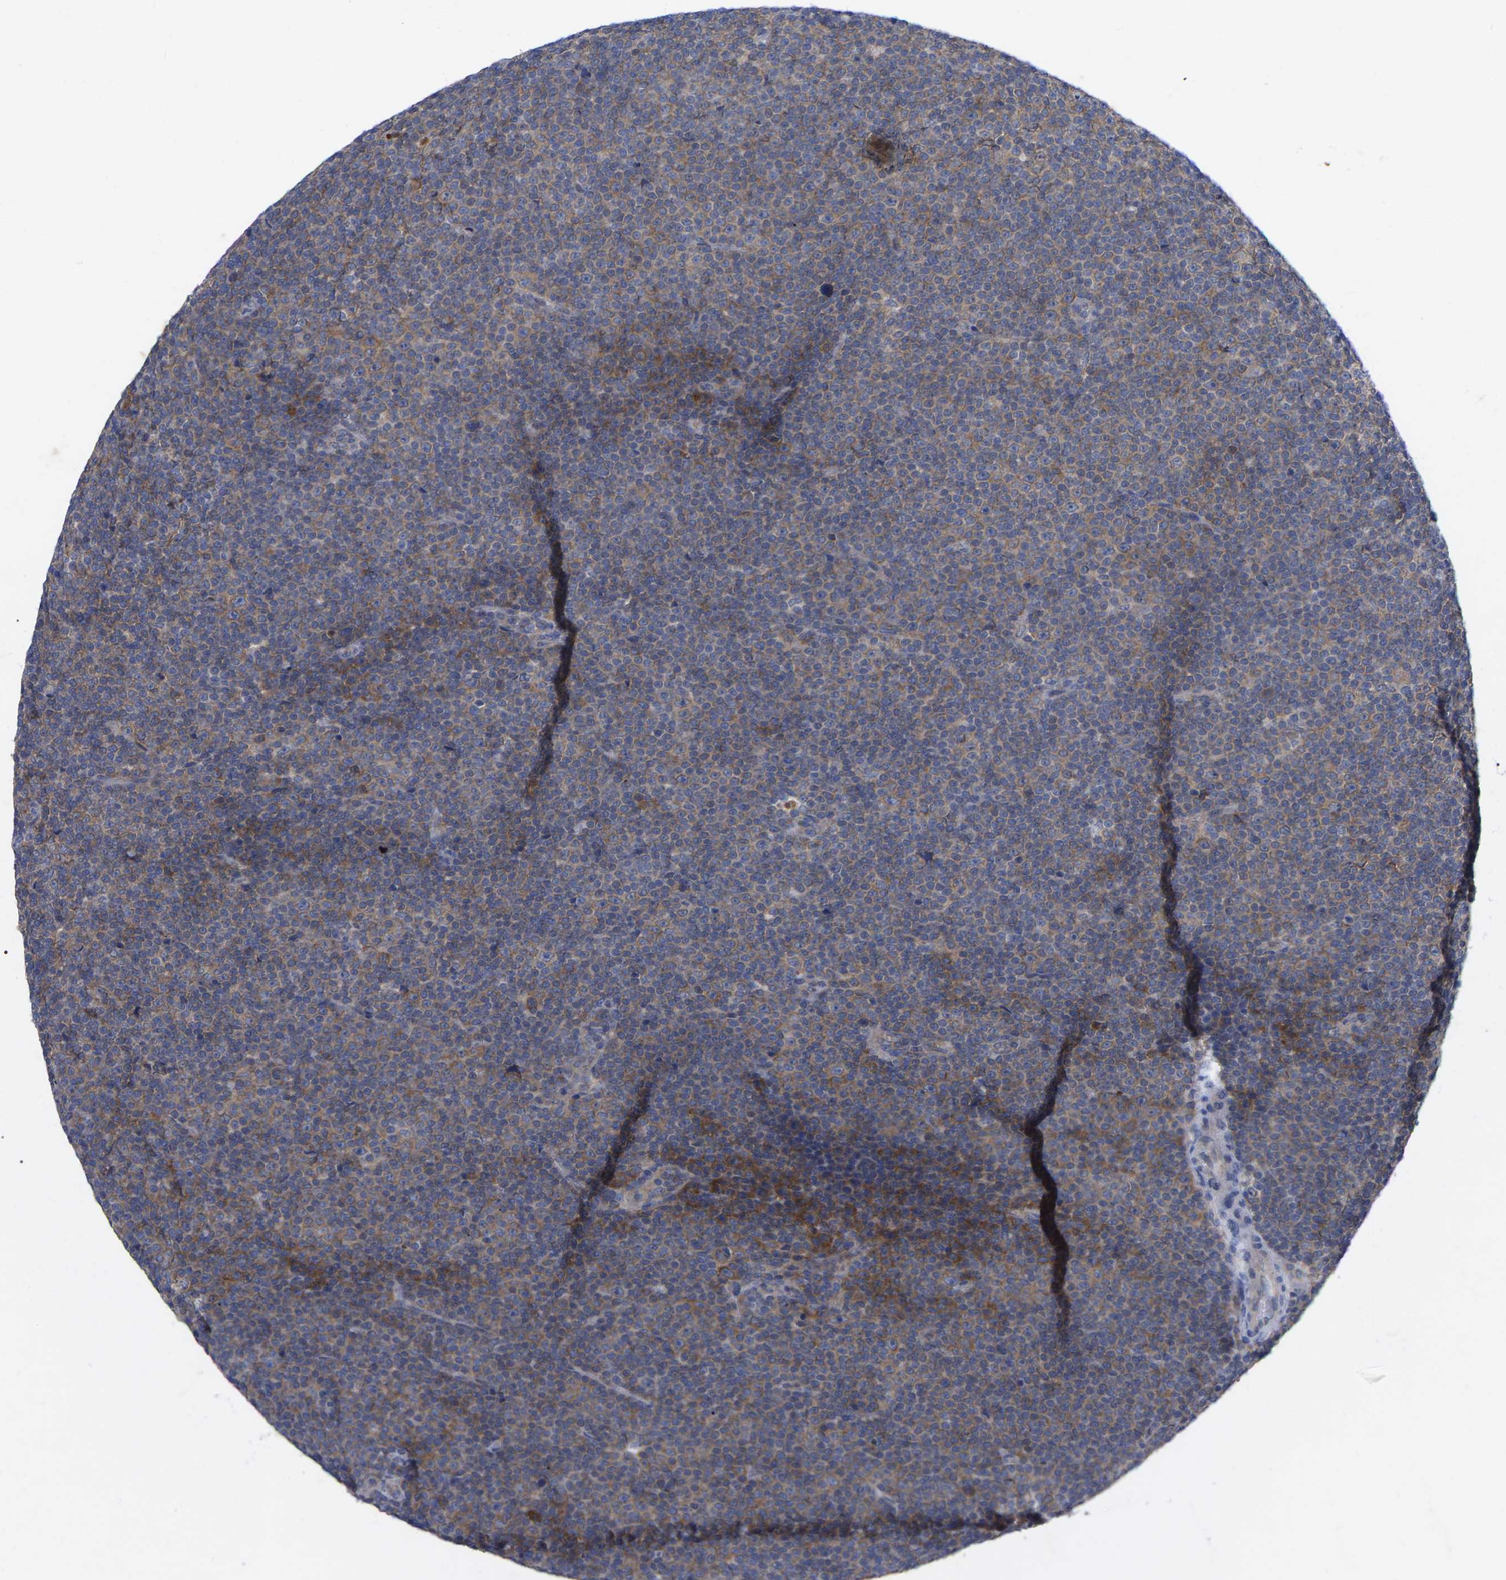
{"staining": {"intensity": "weak", "quantity": "25%-75%", "location": "cytoplasmic/membranous"}, "tissue": "lymphoma", "cell_type": "Tumor cells", "image_type": "cancer", "snomed": [{"axis": "morphology", "description": "Malignant lymphoma, non-Hodgkin's type, Low grade"}, {"axis": "topography", "description": "Lymph node"}], "caption": "The image shows staining of malignant lymphoma, non-Hodgkin's type (low-grade), revealing weak cytoplasmic/membranous protein expression (brown color) within tumor cells. The staining was performed using DAB (3,3'-diaminobenzidine) to visualize the protein expression in brown, while the nuclei were stained in blue with hematoxylin (Magnification: 20x).", "gene": "TCP1", "patient": {"sex": "female", "age": 67}}